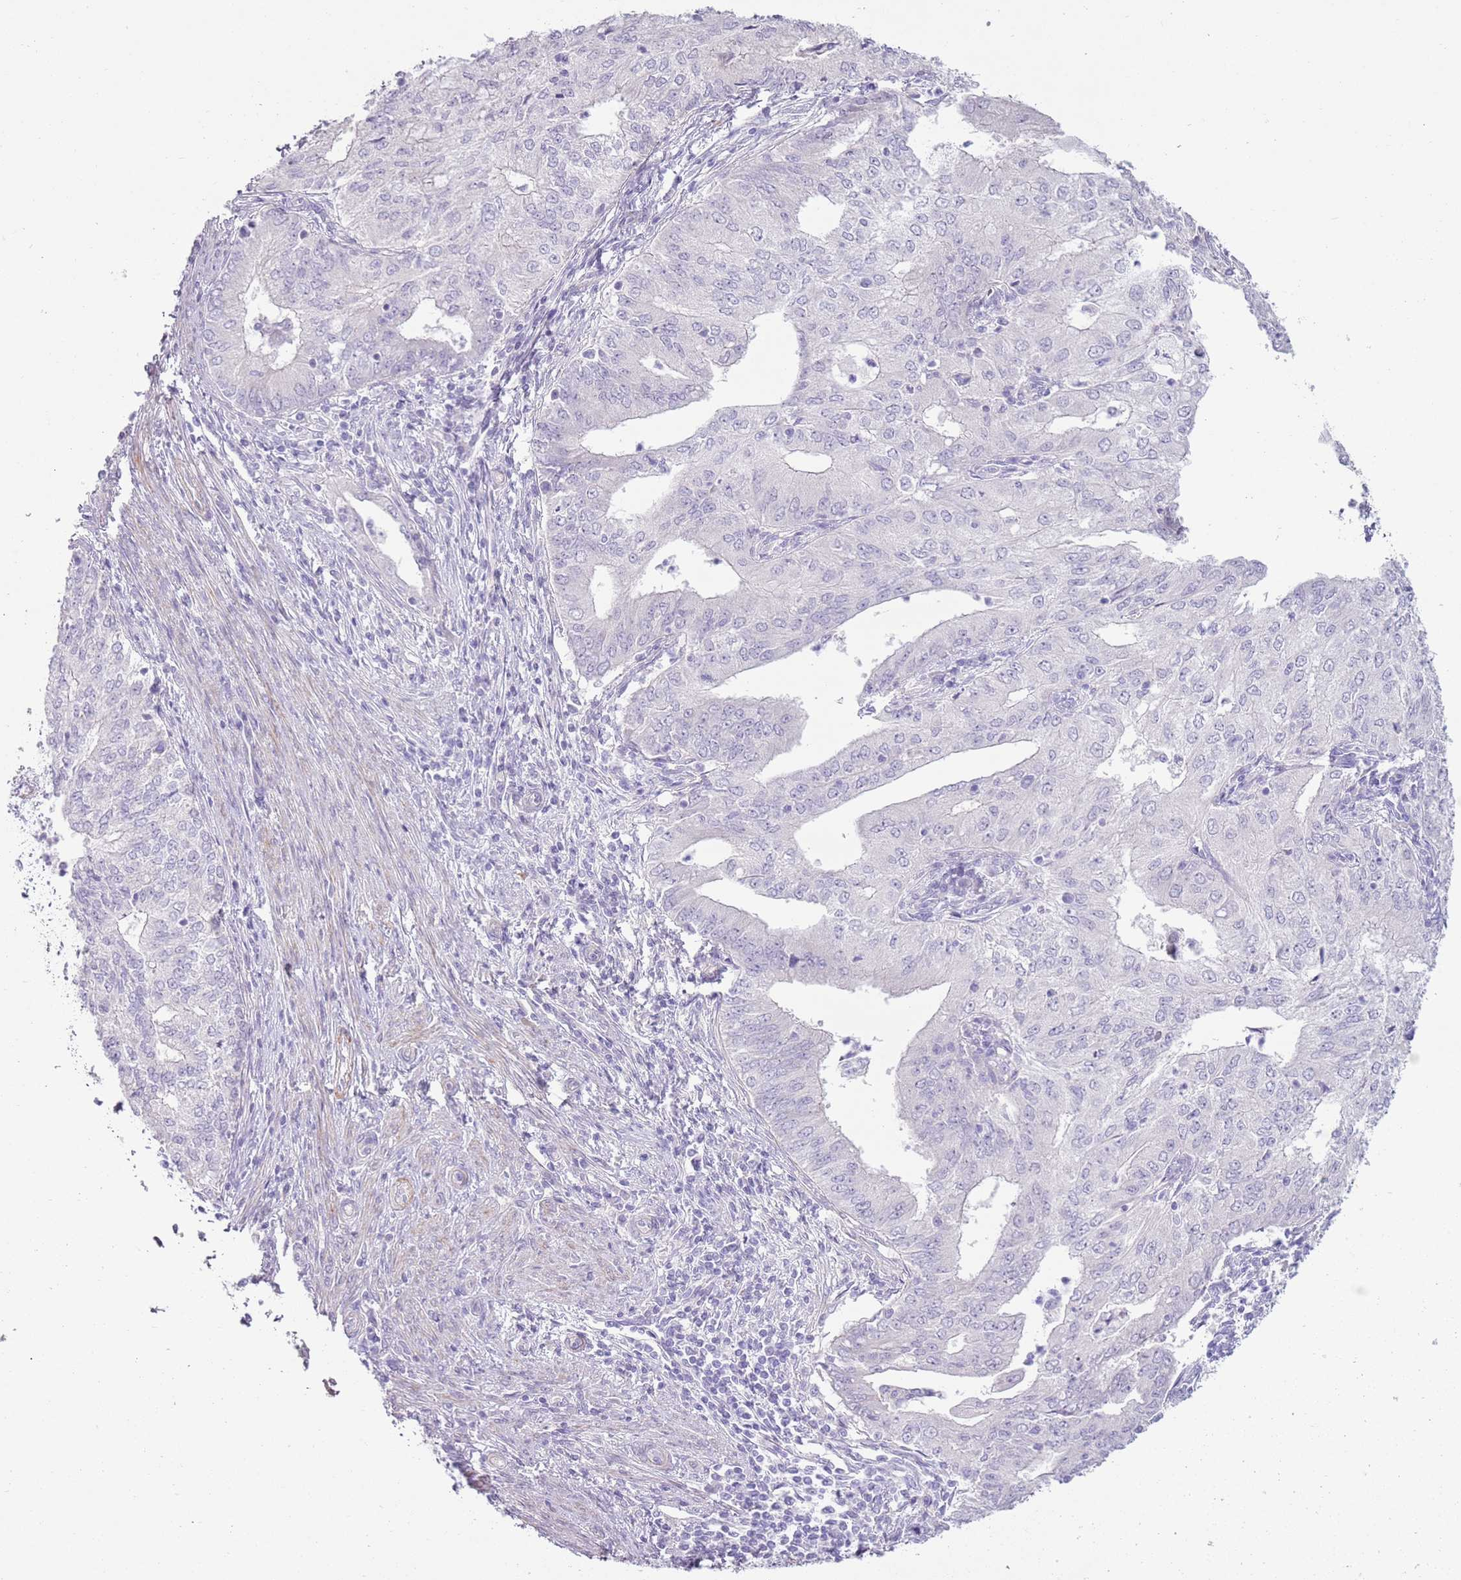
{"staining": {"intensity": "negative", "quantity": "none", "location": "none"}, "tissue": "endometrial cancer", "cell_type": "Tumor cells", "image_type": "cancer", "snomed": [{"axis": "morphology", "description": "Adenocarcinoma, NOS"}, {"axis": "topography", "description": "Endometrium"}], "caption": "The micrograph displays no staining of tumor cells in endometrial cancer.", "gene": "ZNF239", "patient": {"sex": "female", "age": 50}}